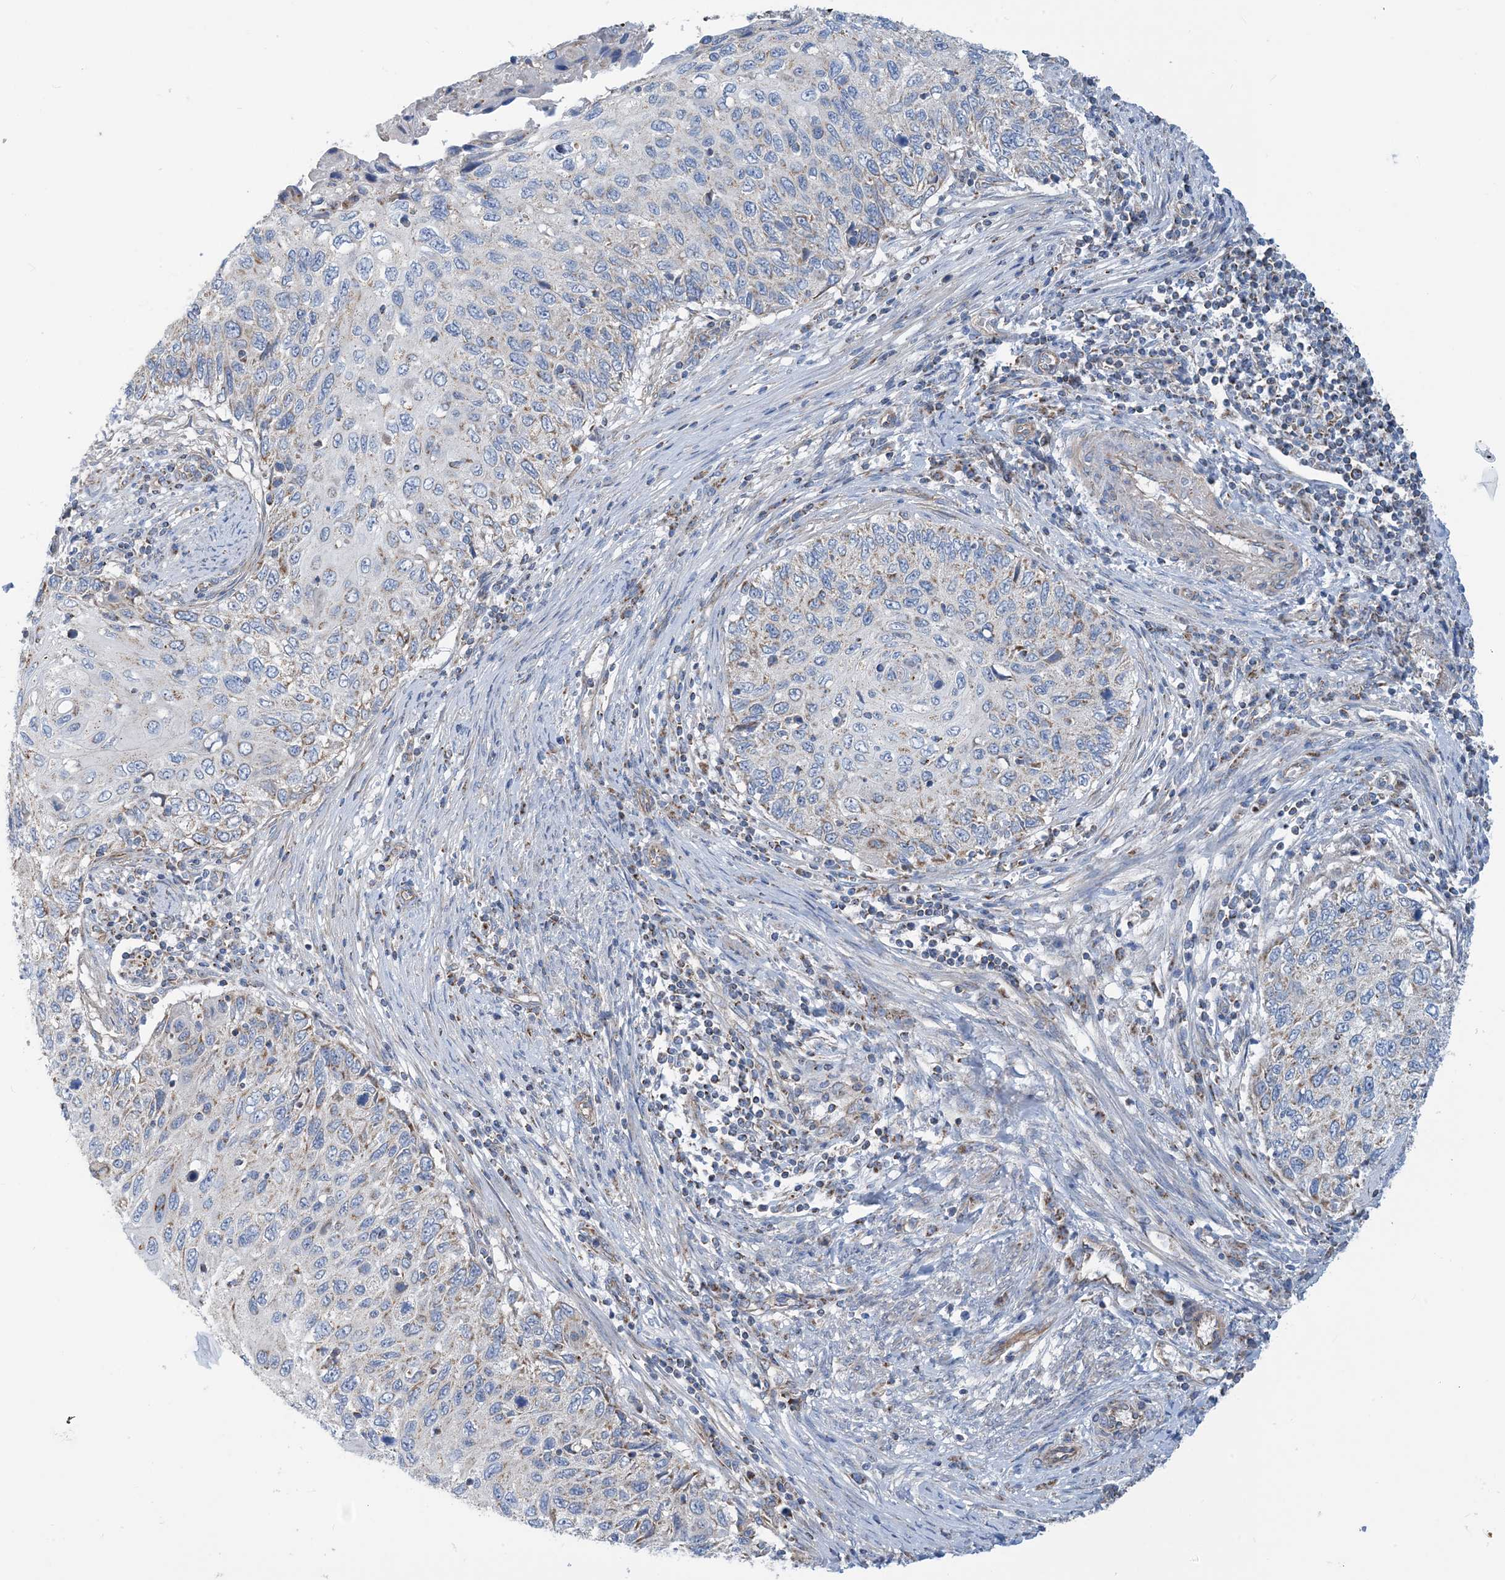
{"staining": {"intensity": "weak", "quantity": "25%-75%", "location": "cytoplasmic/membranous"}, "tissue": "cervical cancer", "cell_type": "Tumor cells", "image_type": "cancer", "snomed": [{"axis": "morphology", "description": "Squamous cell carcinoma, NOS"}, {"axis": "topography", "description": "Cervix"}], "caption": "Immunohistochemical staining of human squamous cell carcinoma (cervical) demonstrates low levels of weak cytoplasmic/membranous expression in about 25%-75% of tumor cells. Nuclei are stained in blue.", "gene": "PHOSPHO2", "patient": {"sex": "female", "age": 70}}